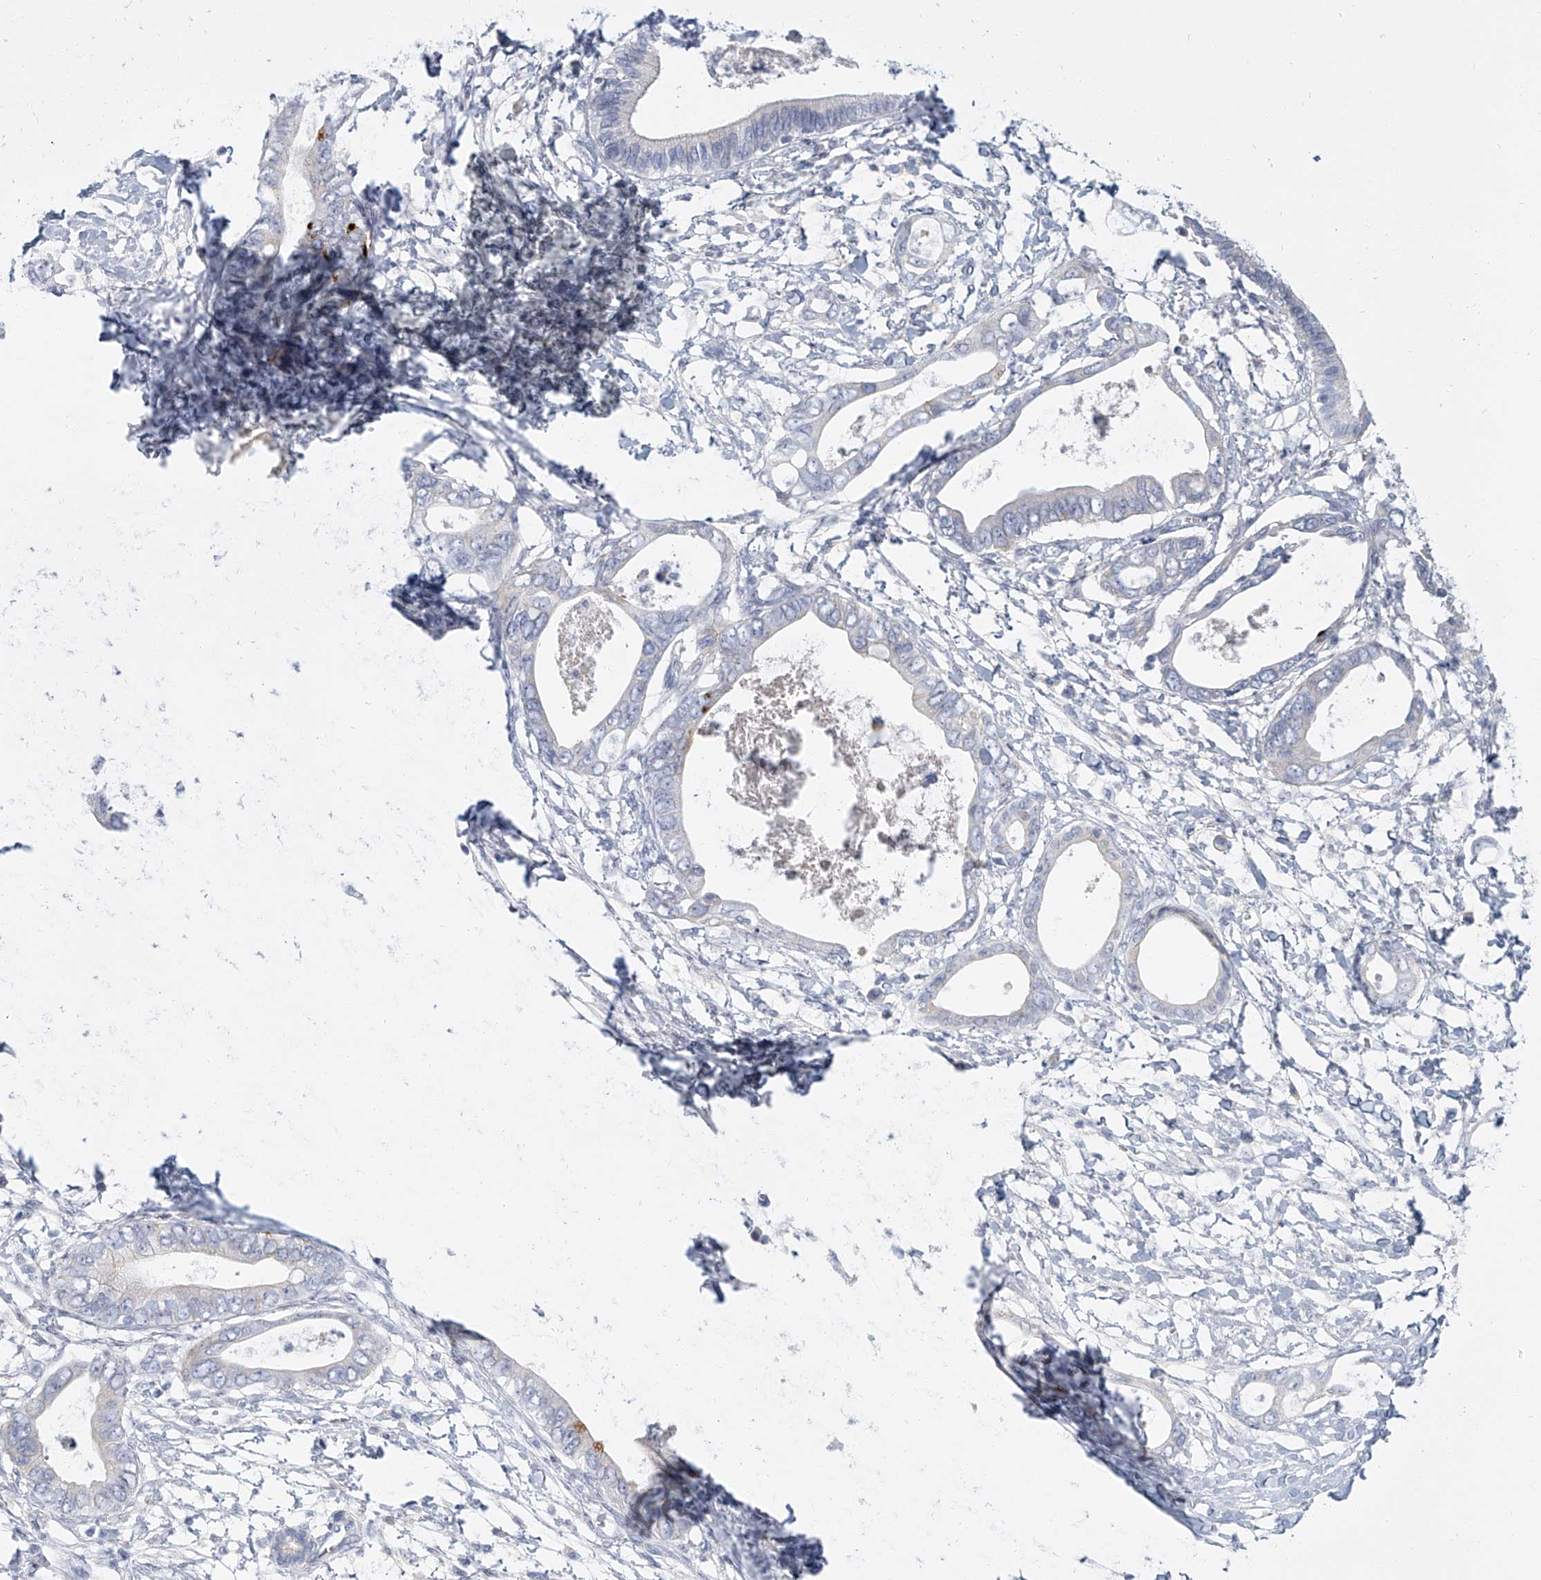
{"staining": {"intensity": "negative", "quantity": "none", "location": "none"}, "tissue": "pancreatic cancer", "cell_type": "Tumor cells", "image_type": "cancer", "snomed": [{"axis": "morphology", "description": "Adenocarcinoma, NOS"}, {"axis": "topography", "description": "Pancreas"}], "caption": "Immunohistochemical staining of human adenocarcinoma (pancreatic) demonstrates no significant positivity in tumor cells.", "gene": "KIRREL1", "patient": {"sex": "male", "age": 75}}